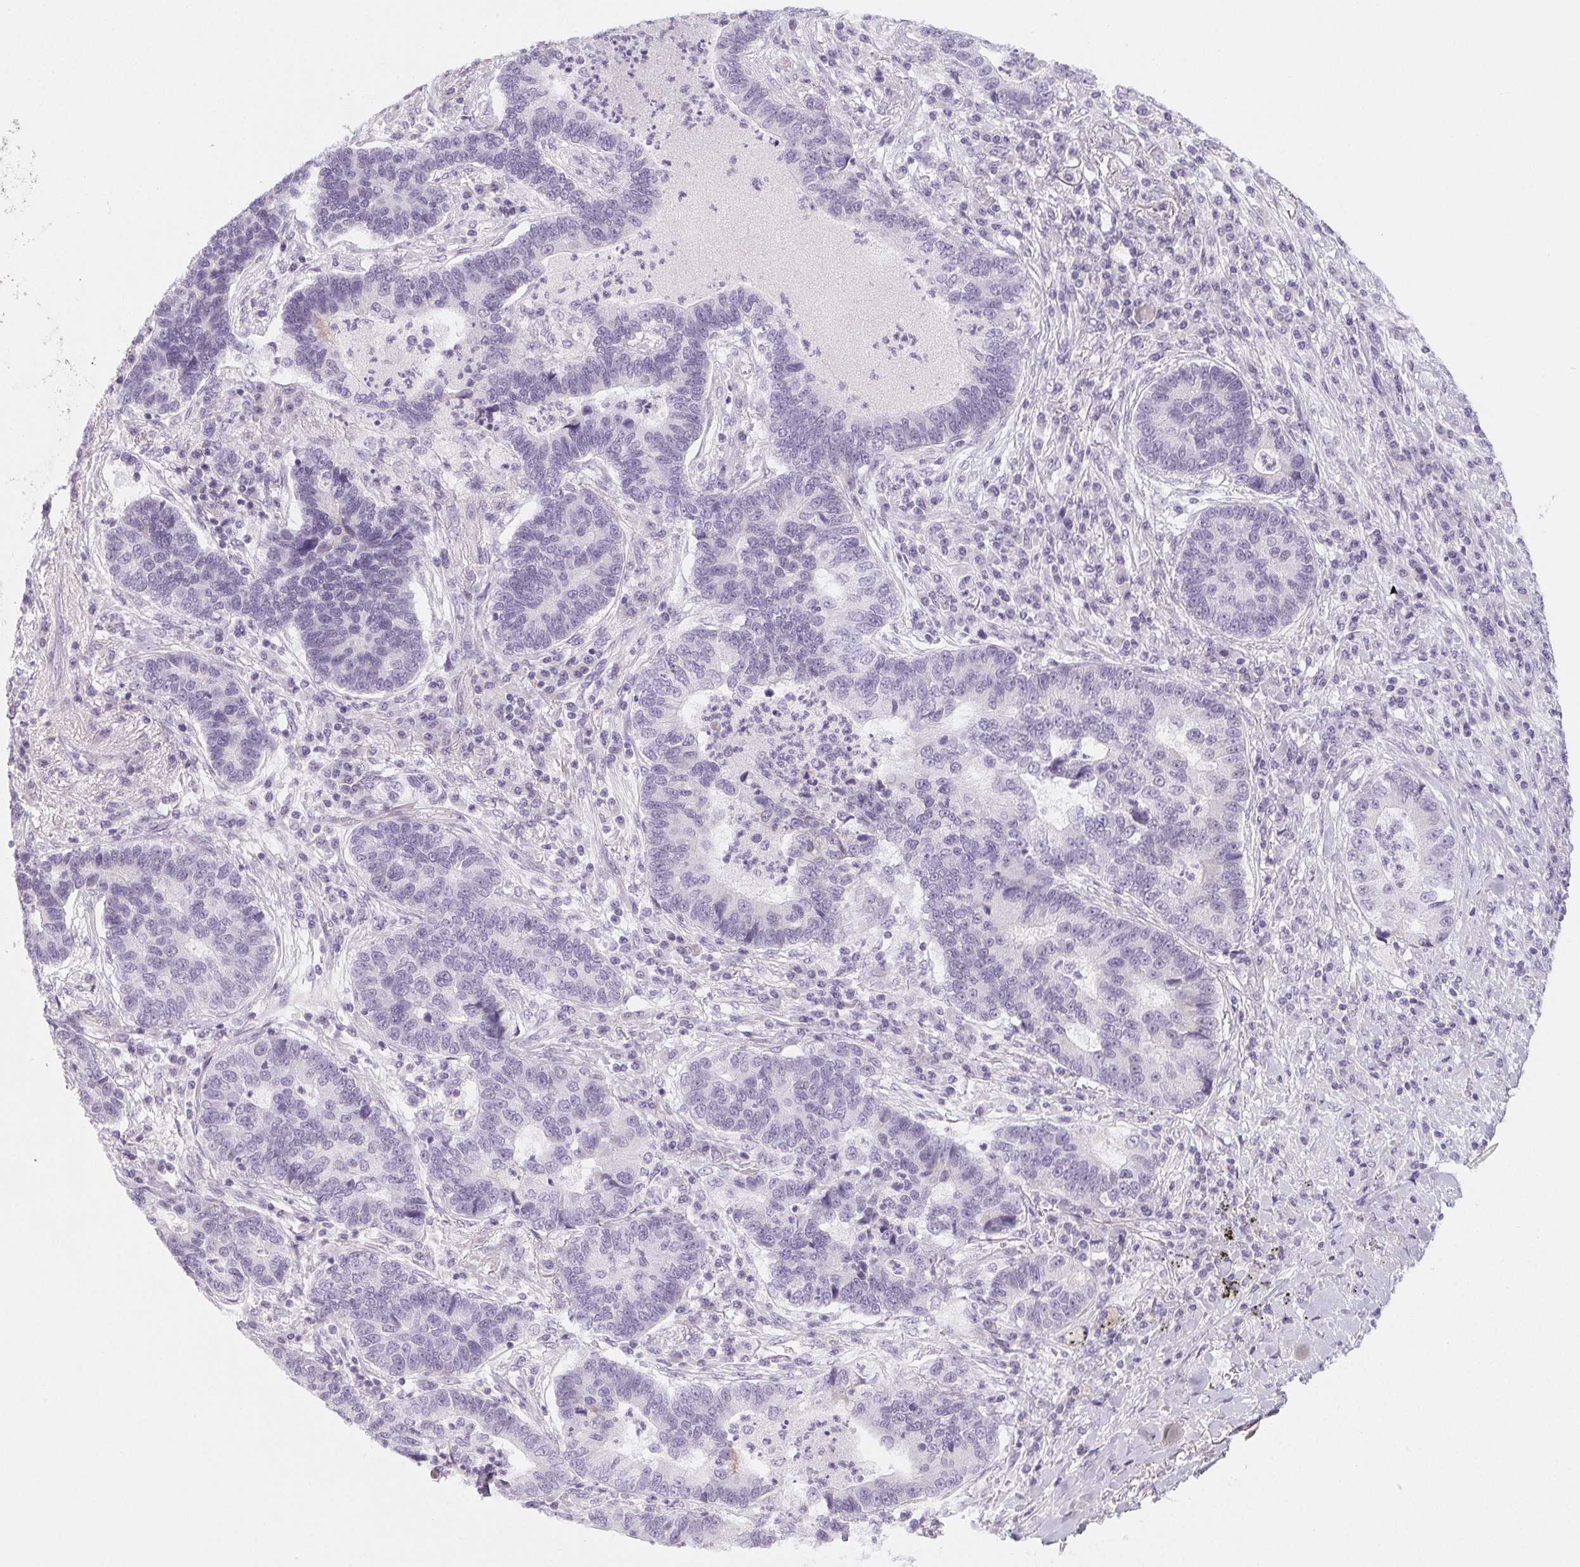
{"staining": {"intensity": "negative", "quantity": "none", "location": "none"}, "tissue": "lung cancer", "cell_type": "Tumor cells", "image_type": "cancer", "snomed": [{"axis": "morphology", "description": "Adenocarcinoma, NOS"}, {"axis": "topography", "description": "Lung"}], "caption": "Immunohistochemistry photomicrograph of neoplastic tissue: adenocarcinoma (lung) stained with DAB (3,3'-diaminobenzidine) displays no significant protein positivity in tumor cells.", "gene": "SH3GL2", "patient": {"sex": "female", "age": 57}}